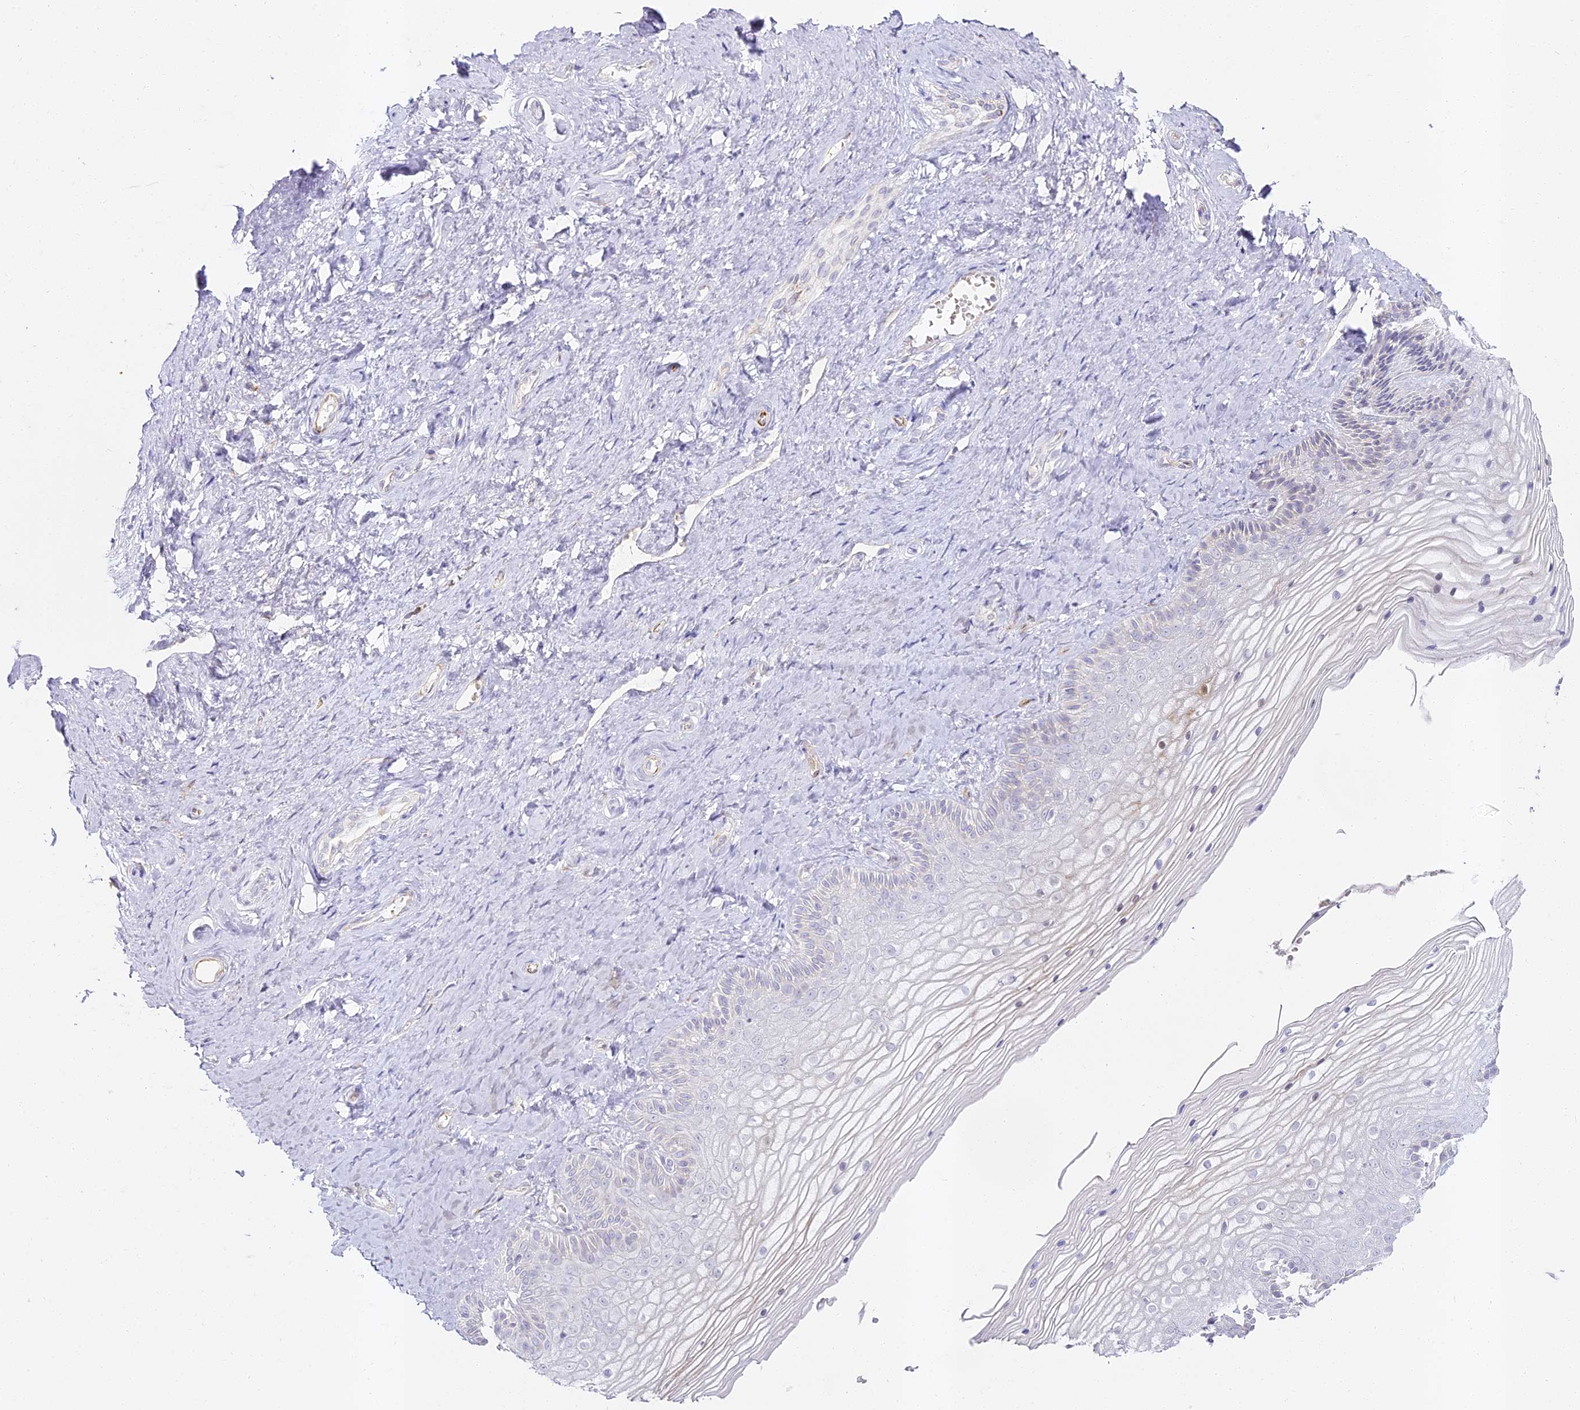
{"staining": {"intensity": "negative", "quantity": "none", "location": "none"}, "tissue": "vagina", "cell_type": "Squamous epithelial cells", "image_type": "normal", "snomed": [{"axis": "morphology", "description": "Normal tissue, NOS"}, {"axis": "topography", "description": "Vagina"}, {"axis": "topography", "description": "Cervix"}], "caption": "Immunohistochemistry histopathology image of benign vagina: vagina stained with DAB displays no significant protein staining in squamous epithelial cells. Brightfield microscopy of immunohistochemistry stained with DAB (3,3'-diaminobenzidine) (brown) and hematoxylin (blue), captured at high magnification.", "gene": "ALPG", "patient": {"sex": "female", "age": 40}}